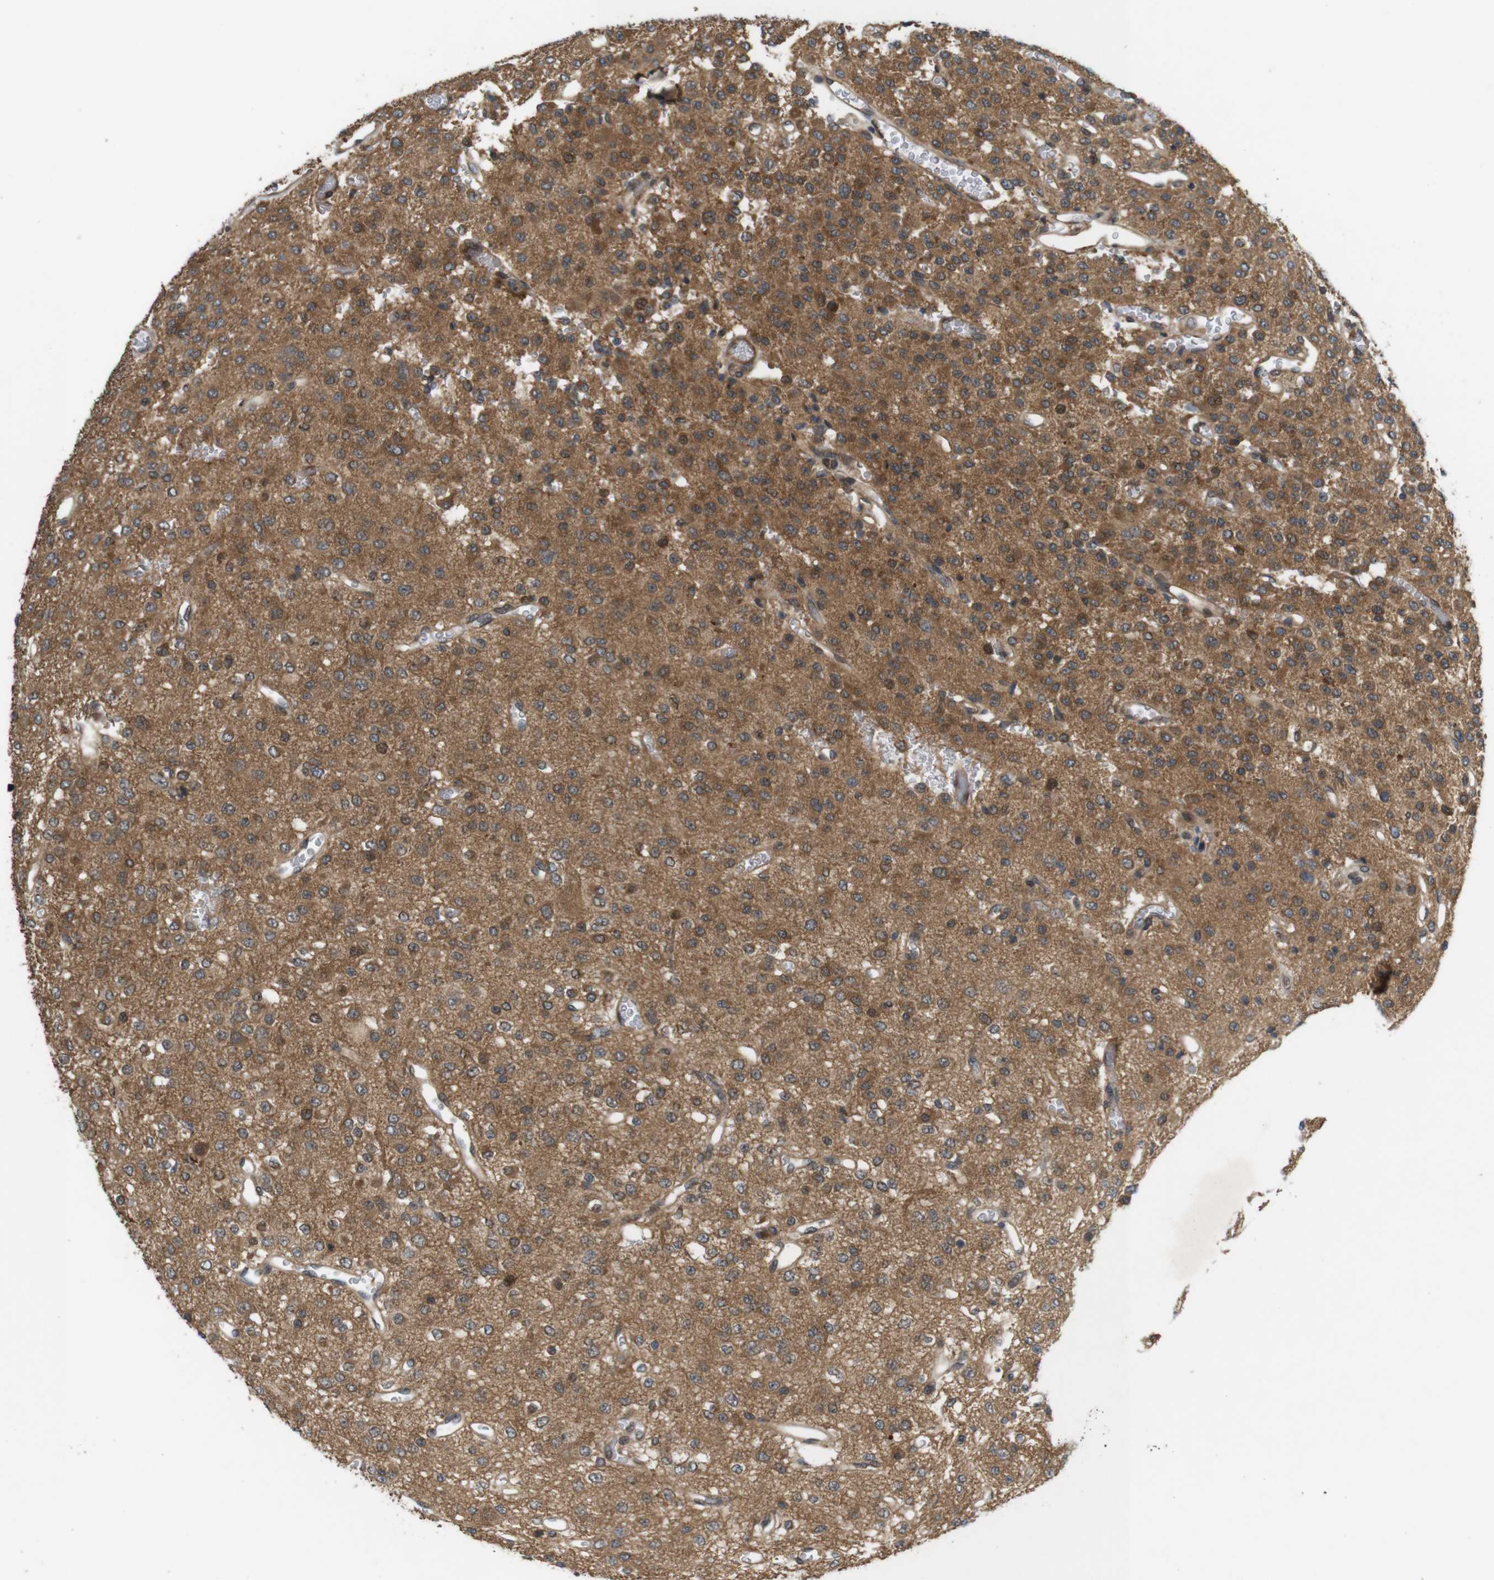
{"staining": {"intensity": "moderate", "quantity": ">75%", "location": "cytoplasmic/membranous"}, "tissue": "glioma", "cell_type": "Tumor cells", "image_type": "cancer", "snomed": [{"axis": "morphology", "description": "Glioma, malignant, Low grade"}, {"axis": "topography", "description": "Brain"}], "caption": "A high-resolution histopathology image shows IHC staining of glioma, which shows moderate cytoplasmic/membranous expression in about >75% of tumor cells. The staining was performed using DAB, with brown indicating positive protein expression. Nuclei are stained blue with hematoxylin.", "gene": "NFKBIE", "patient": {"sex": "male", "age": 38}}